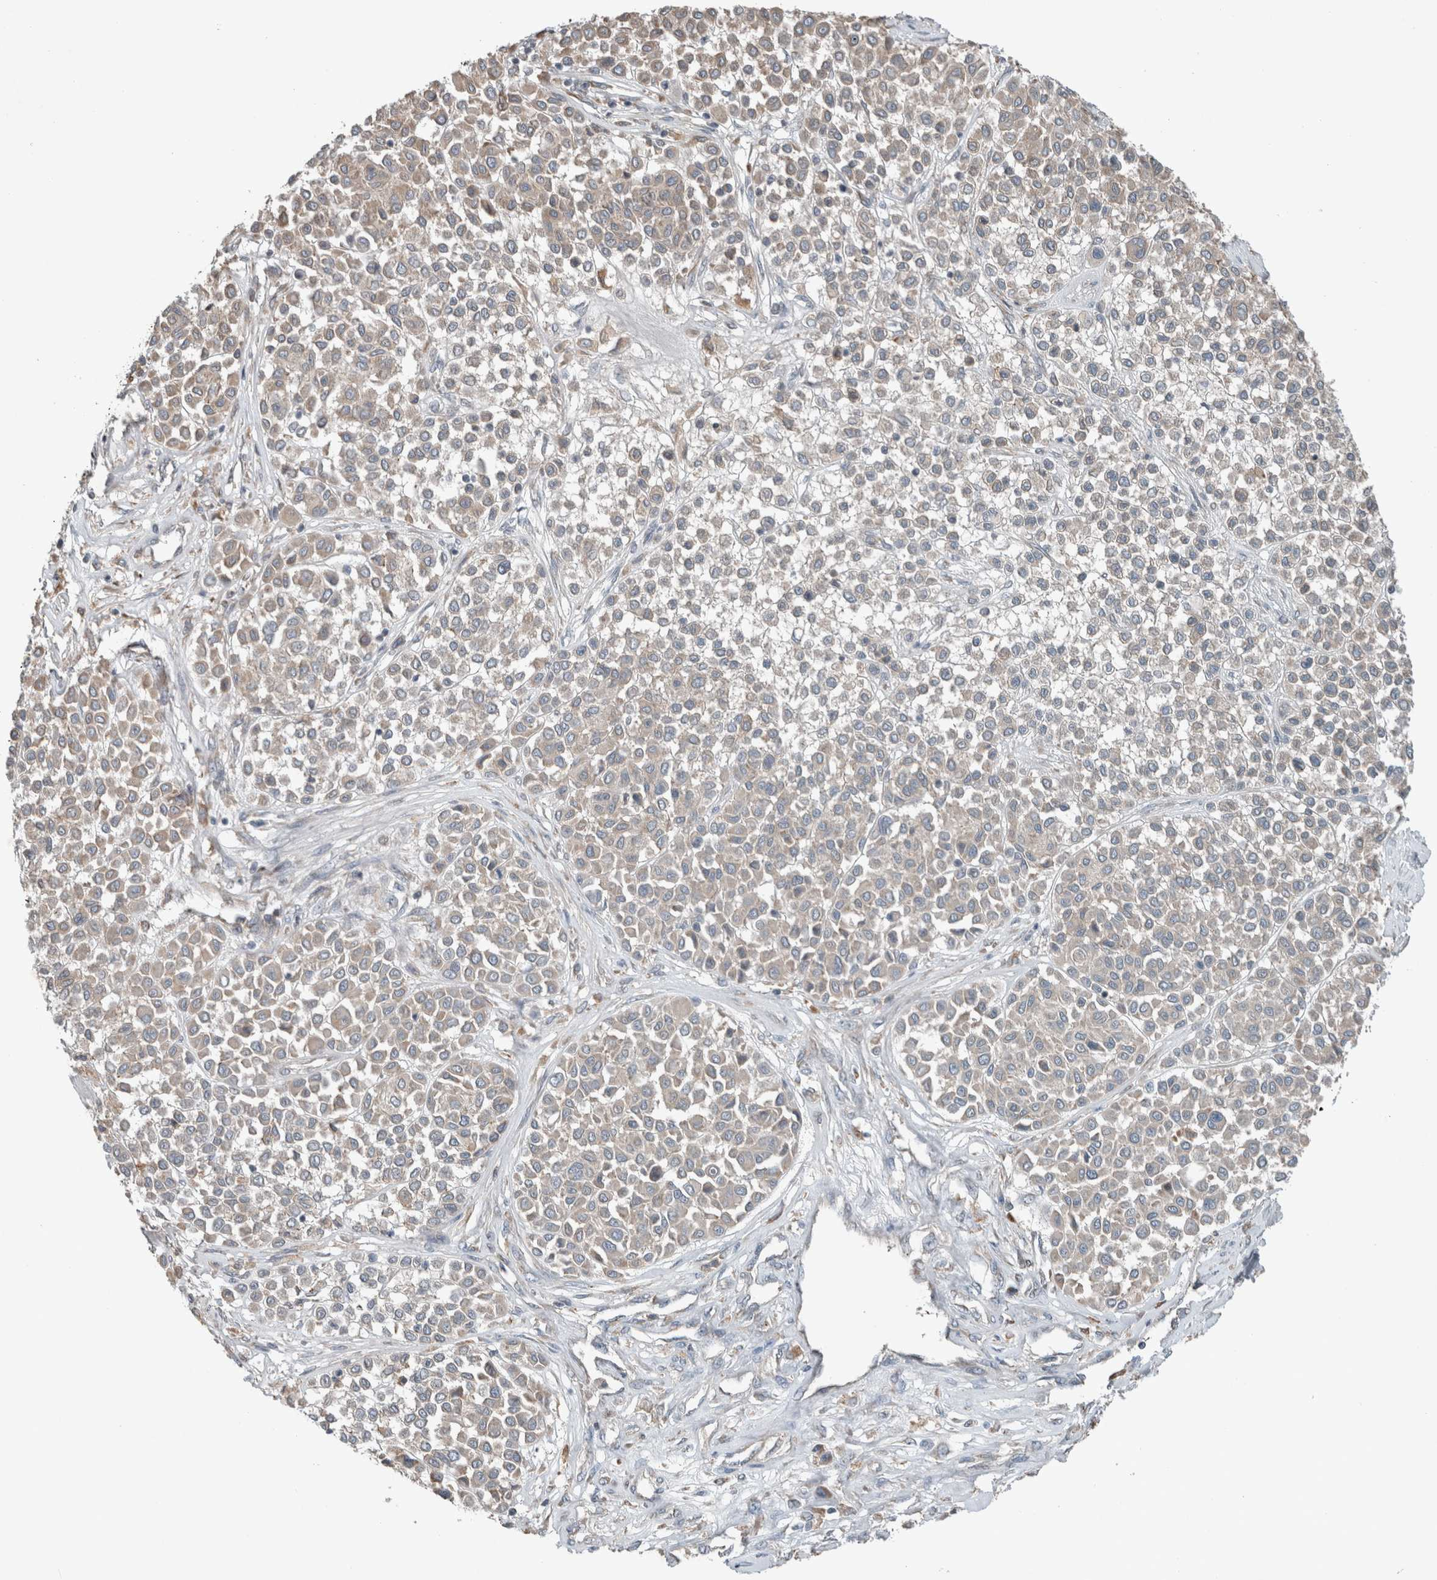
{"staining": {"intensity": "negative", "quantity": "none", "location": "none"}, "tissue": "melanoma", "cell_type": "Tumor cells", "image_type": "cancer", "snomed": [{"axis": "morphology", "description": "Malignant melanoma, Metastatic site"}, {"axis": "topography", "description": "Soft tissue"}], "caption": "A photomicrograph of human melanoma is negative for staining in tumor cells.", "gene": "JADE2", "patient": {"sex": "male", "age": 41}}